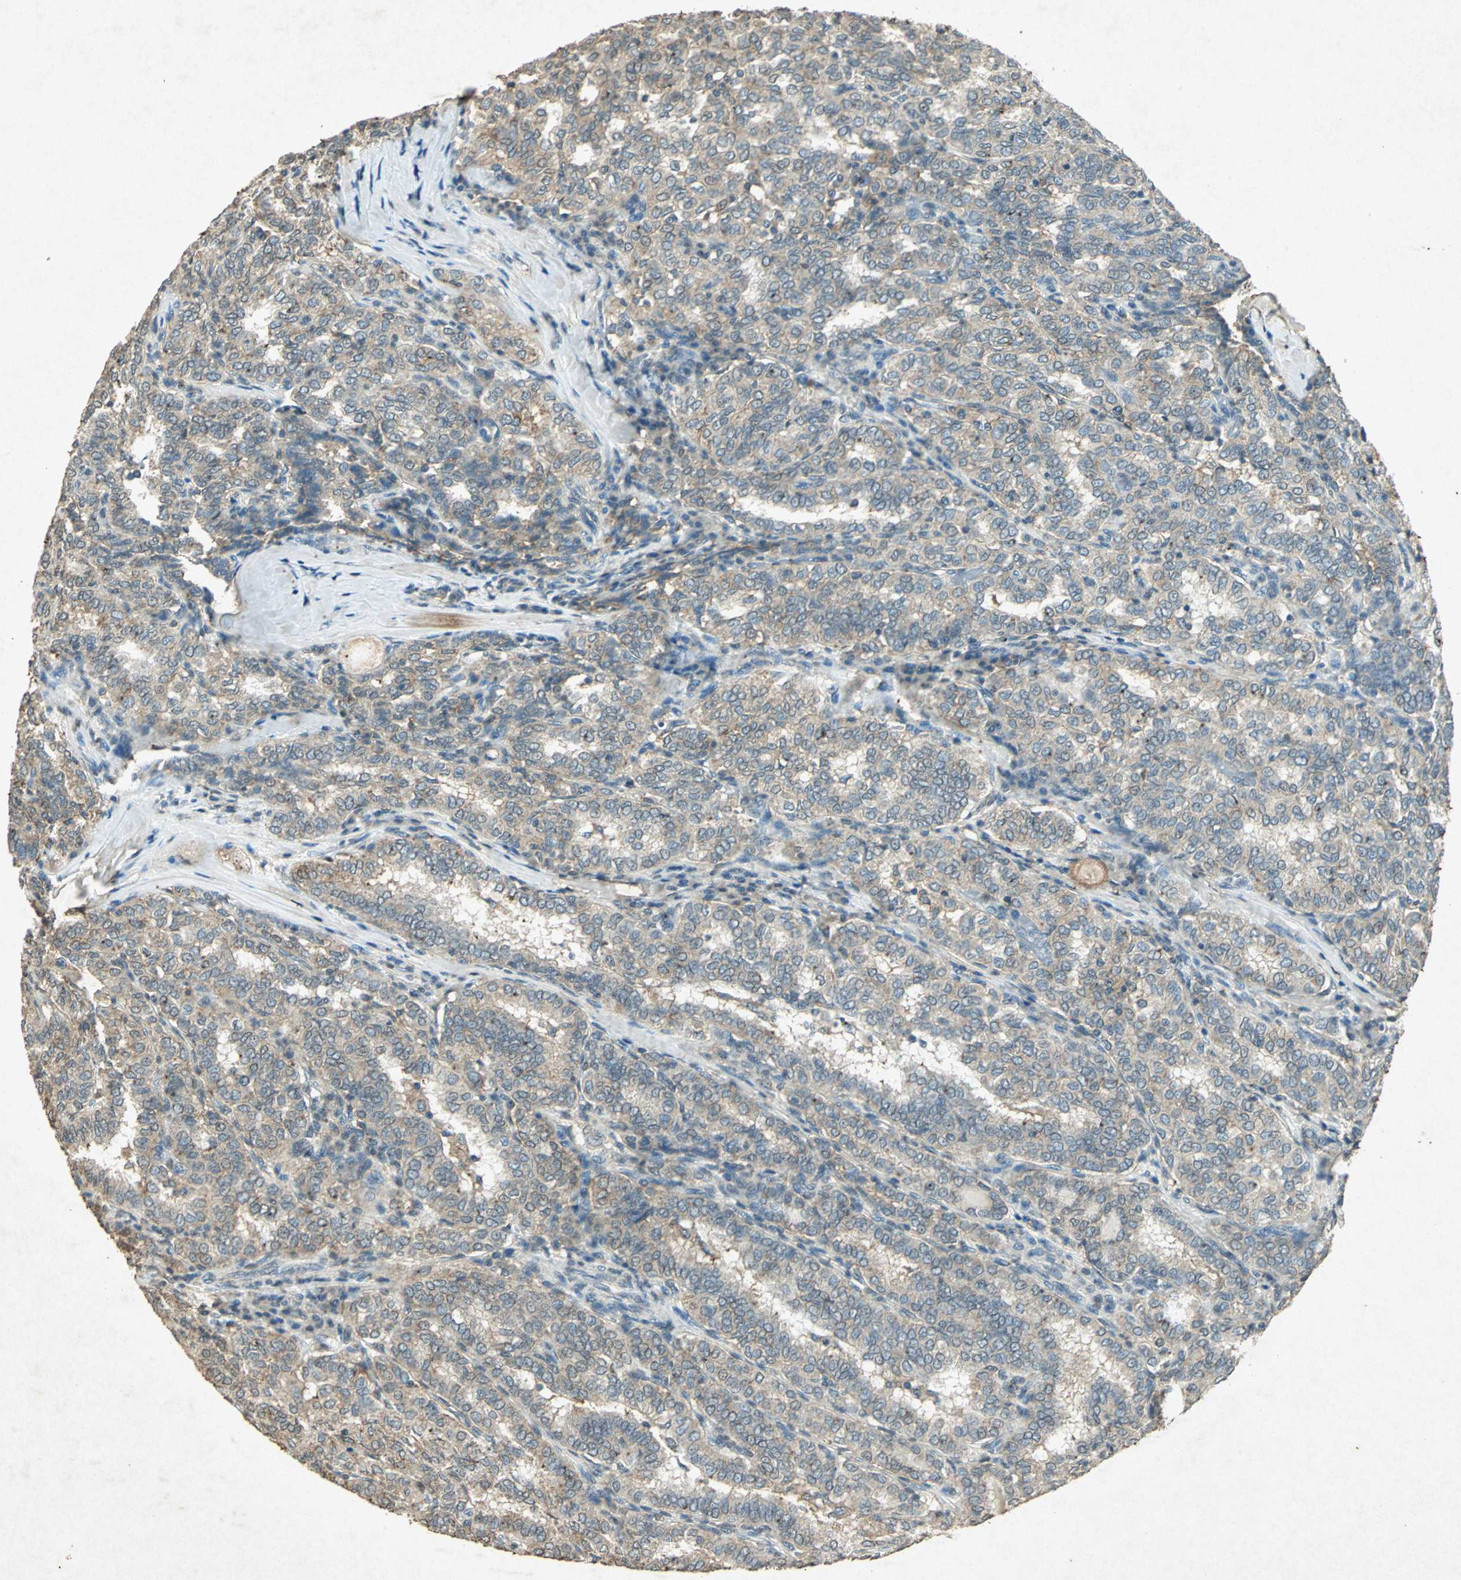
{"staining": {"intensity": "weak", "quantity": "<25%", "location": "cytoplasmic/membranous"}, "tissue": "thyroid cancer", "cell_type": "Tumor cells", "image_type": "cancer", "snomed": [{"axis": "morphology", "description": "Papillary adenocarcinoma, NOS"}, {"axis": "topography", "description": "Thyroid gland"}], "caption": "This histopathology image is of papillary adenocarcinoma (thyroid) stained with immunohistochemistry to label a protein in brown with the nuclei are counter-stained blue. There is no expression in tumor cells. (DAB IHC, high magnification).", "gene": "PSEN1", "patient": {"sex": "female", "age": 30}}